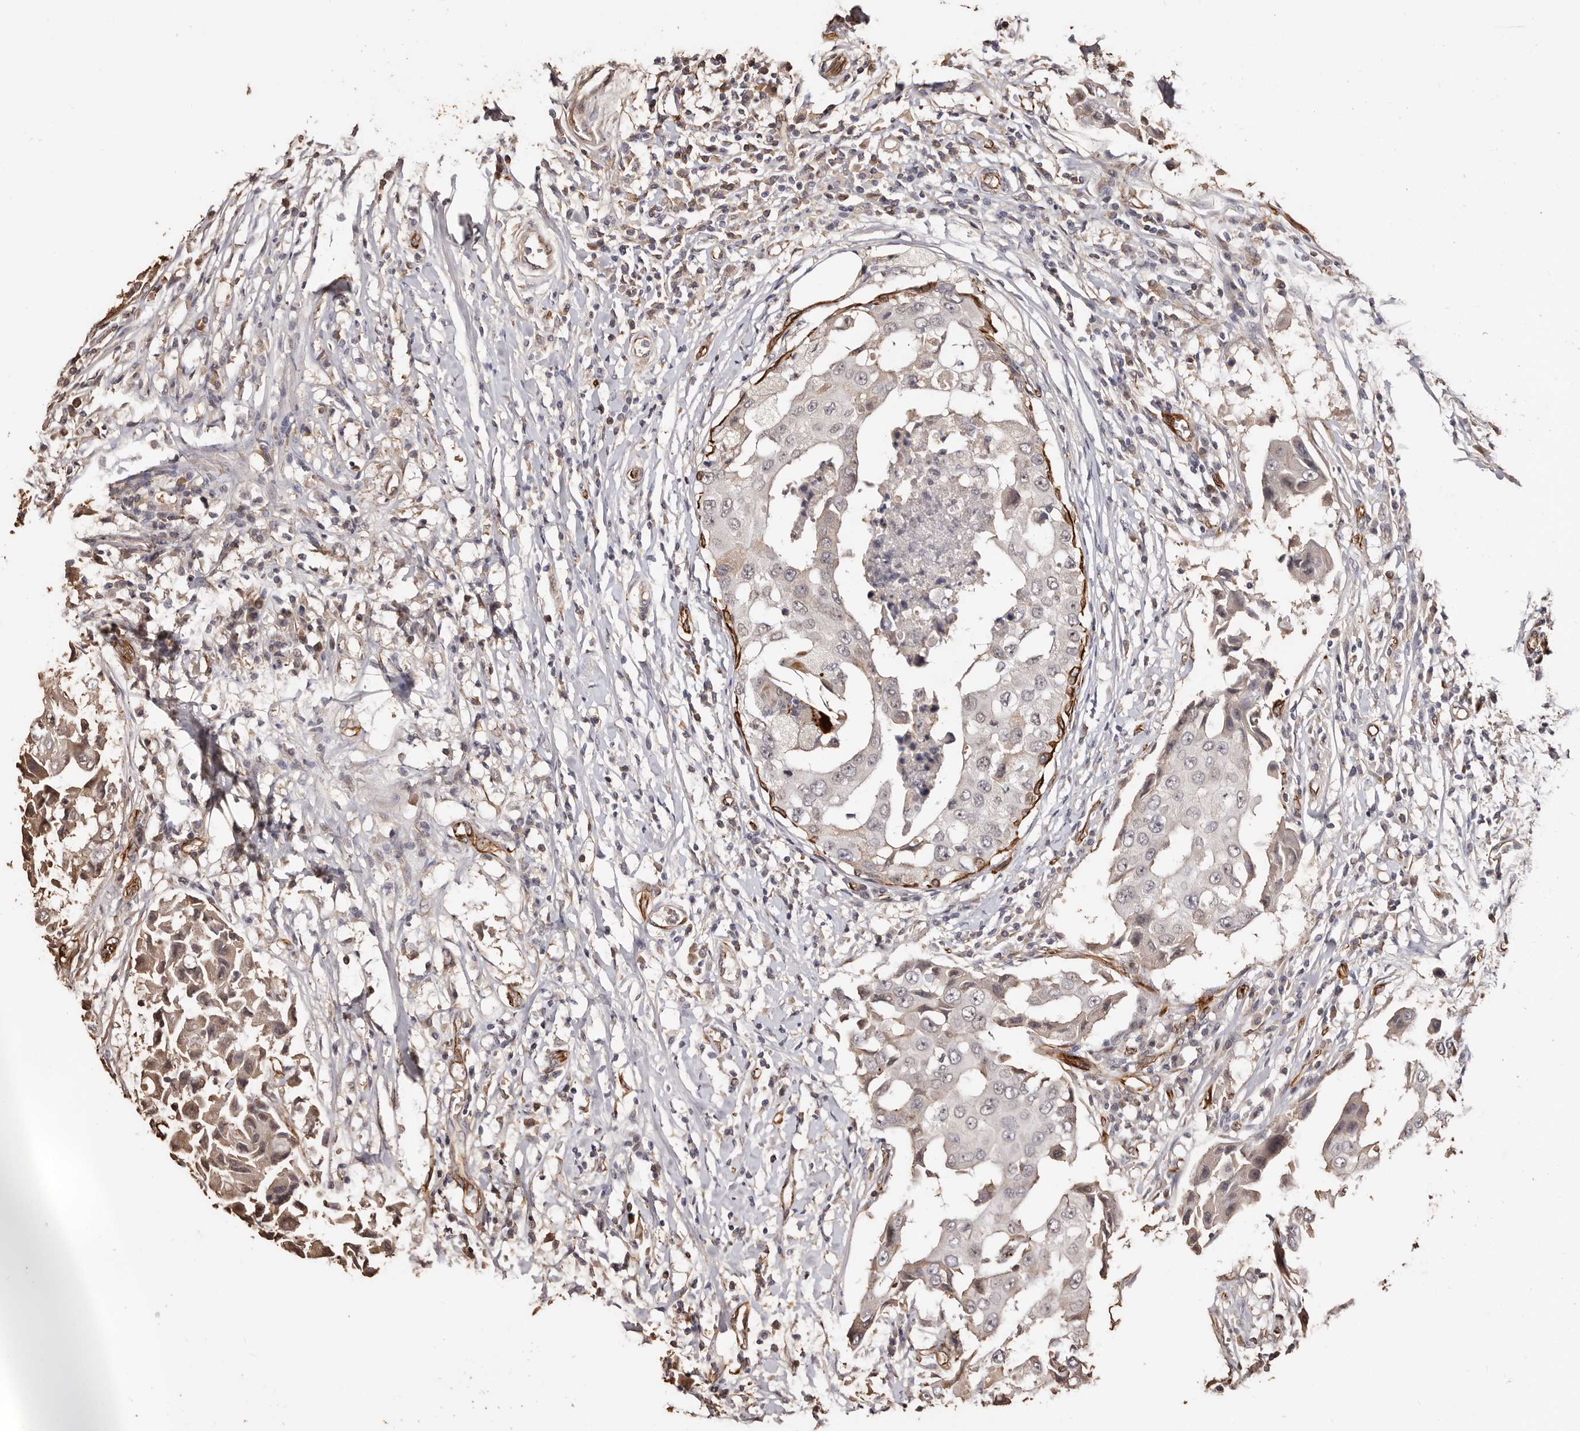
{"staining": {"intensity": "negative", "quantity": "none", "location": "none"}, "tissue": "breast cancer", "cell_type": "Tumor cells", "image_type": "cancer", "snomed": [{"axis": "morphology", "description": "Duct carcinoma"}, {"axis": "topography", "description": "Breast"}], "caption": "The immunohistochemistry (IHC) image has no significant positivity in tumor cells of breast cancer tissue.", "gene": "ZNF557", "patient": {"sex": "female", "age": 27}}